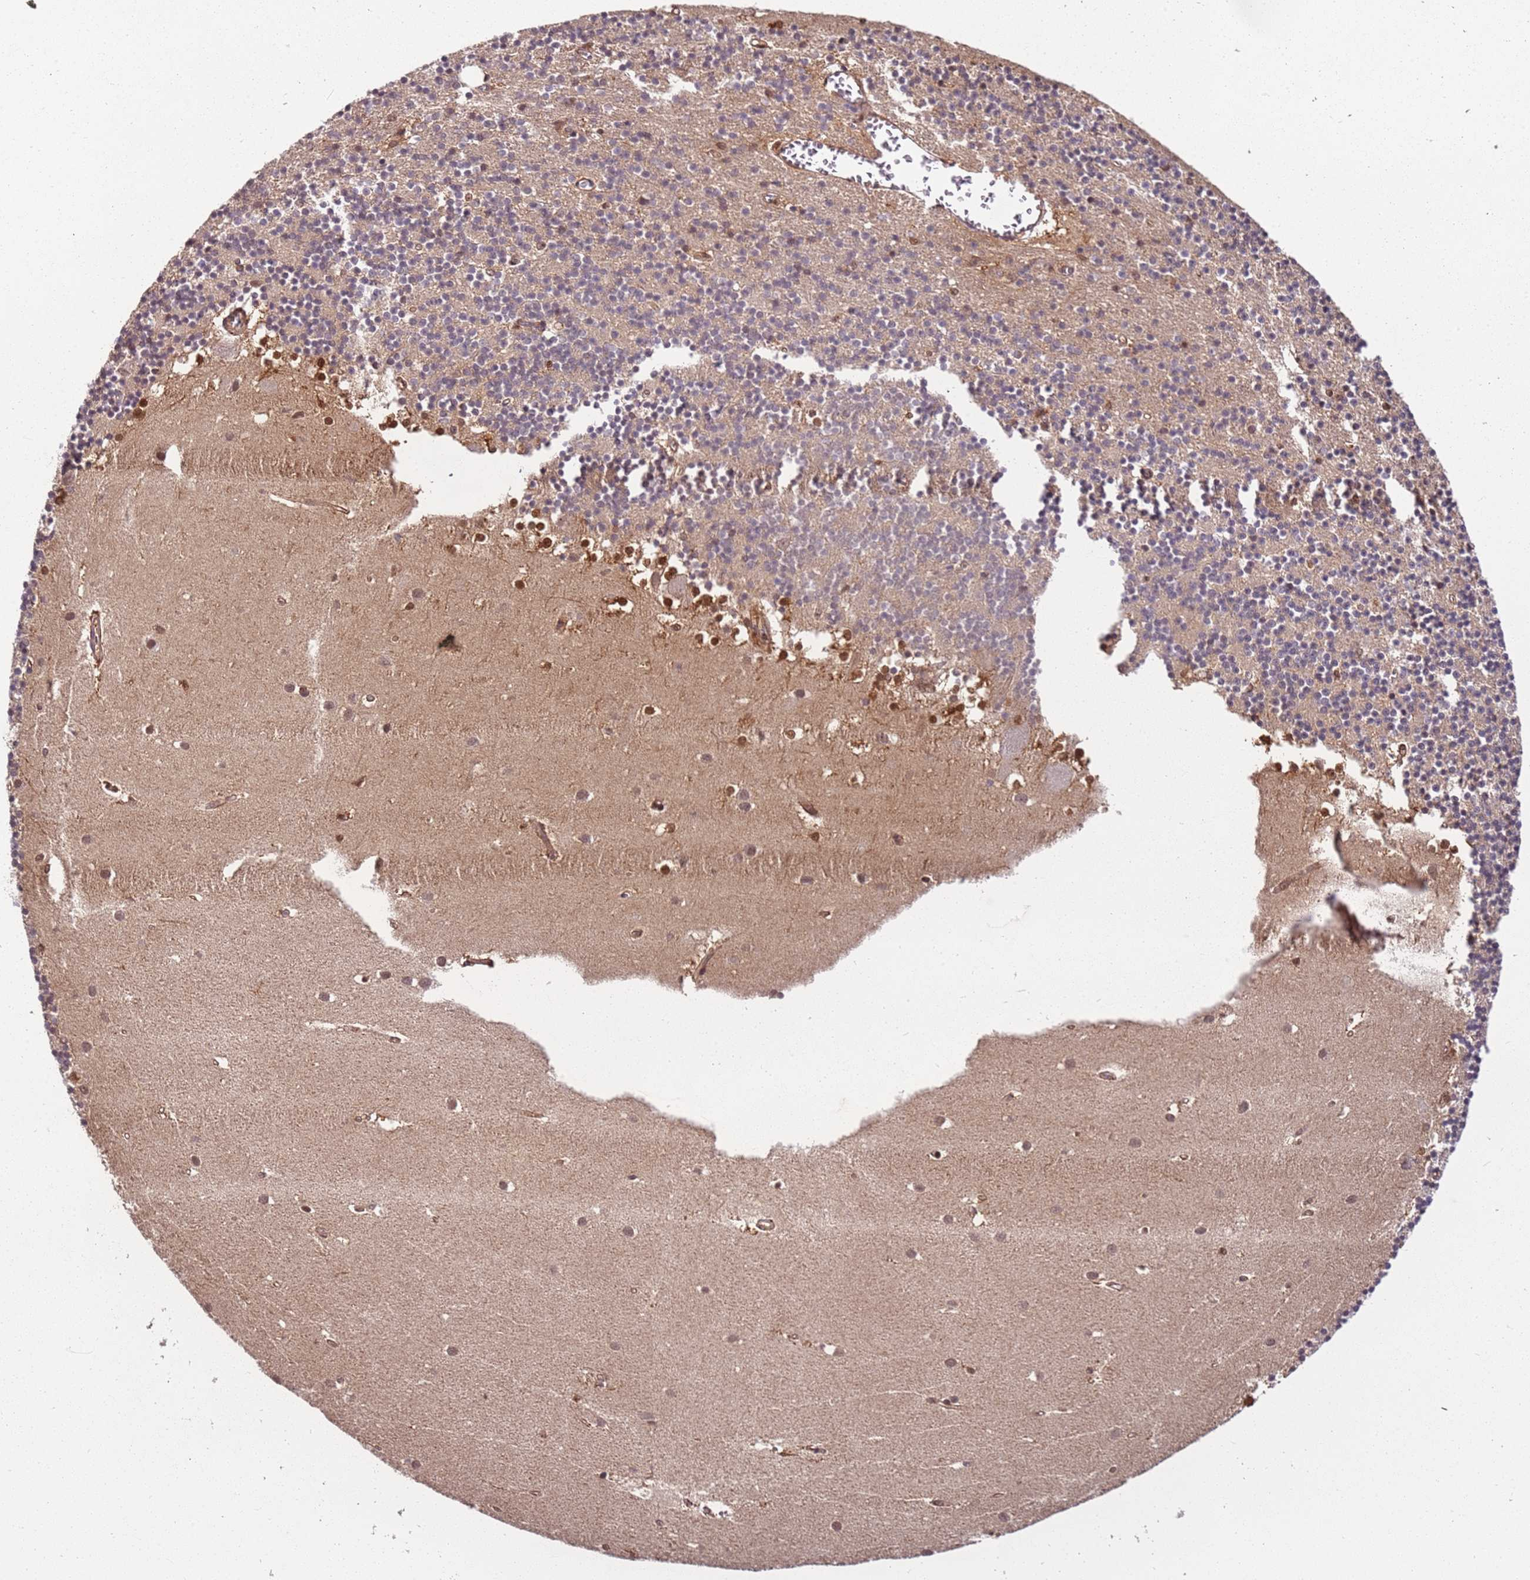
{"staining": {"intensity": "weak", "quantity": "<25%", "location": "nuclear"}, "tissue": "cerebellum", "cell_type": "Cells in granular layer", "image_type": "normal", "snomed": [{"axis": "morphology", "description": "Normal tissue, NOS"}, {"axis": "topography", "description": "Cerebellum"}], "caption": "Normal cerebellum was stained to show a protein in brown. There is no significant positivity in cells in granular layer. (Brightfield microscopy of DAB immunohistochemistry (IHC) at high magnification).", "gene": "PGLS", "patient": {"sex": "male", "age": 54}}